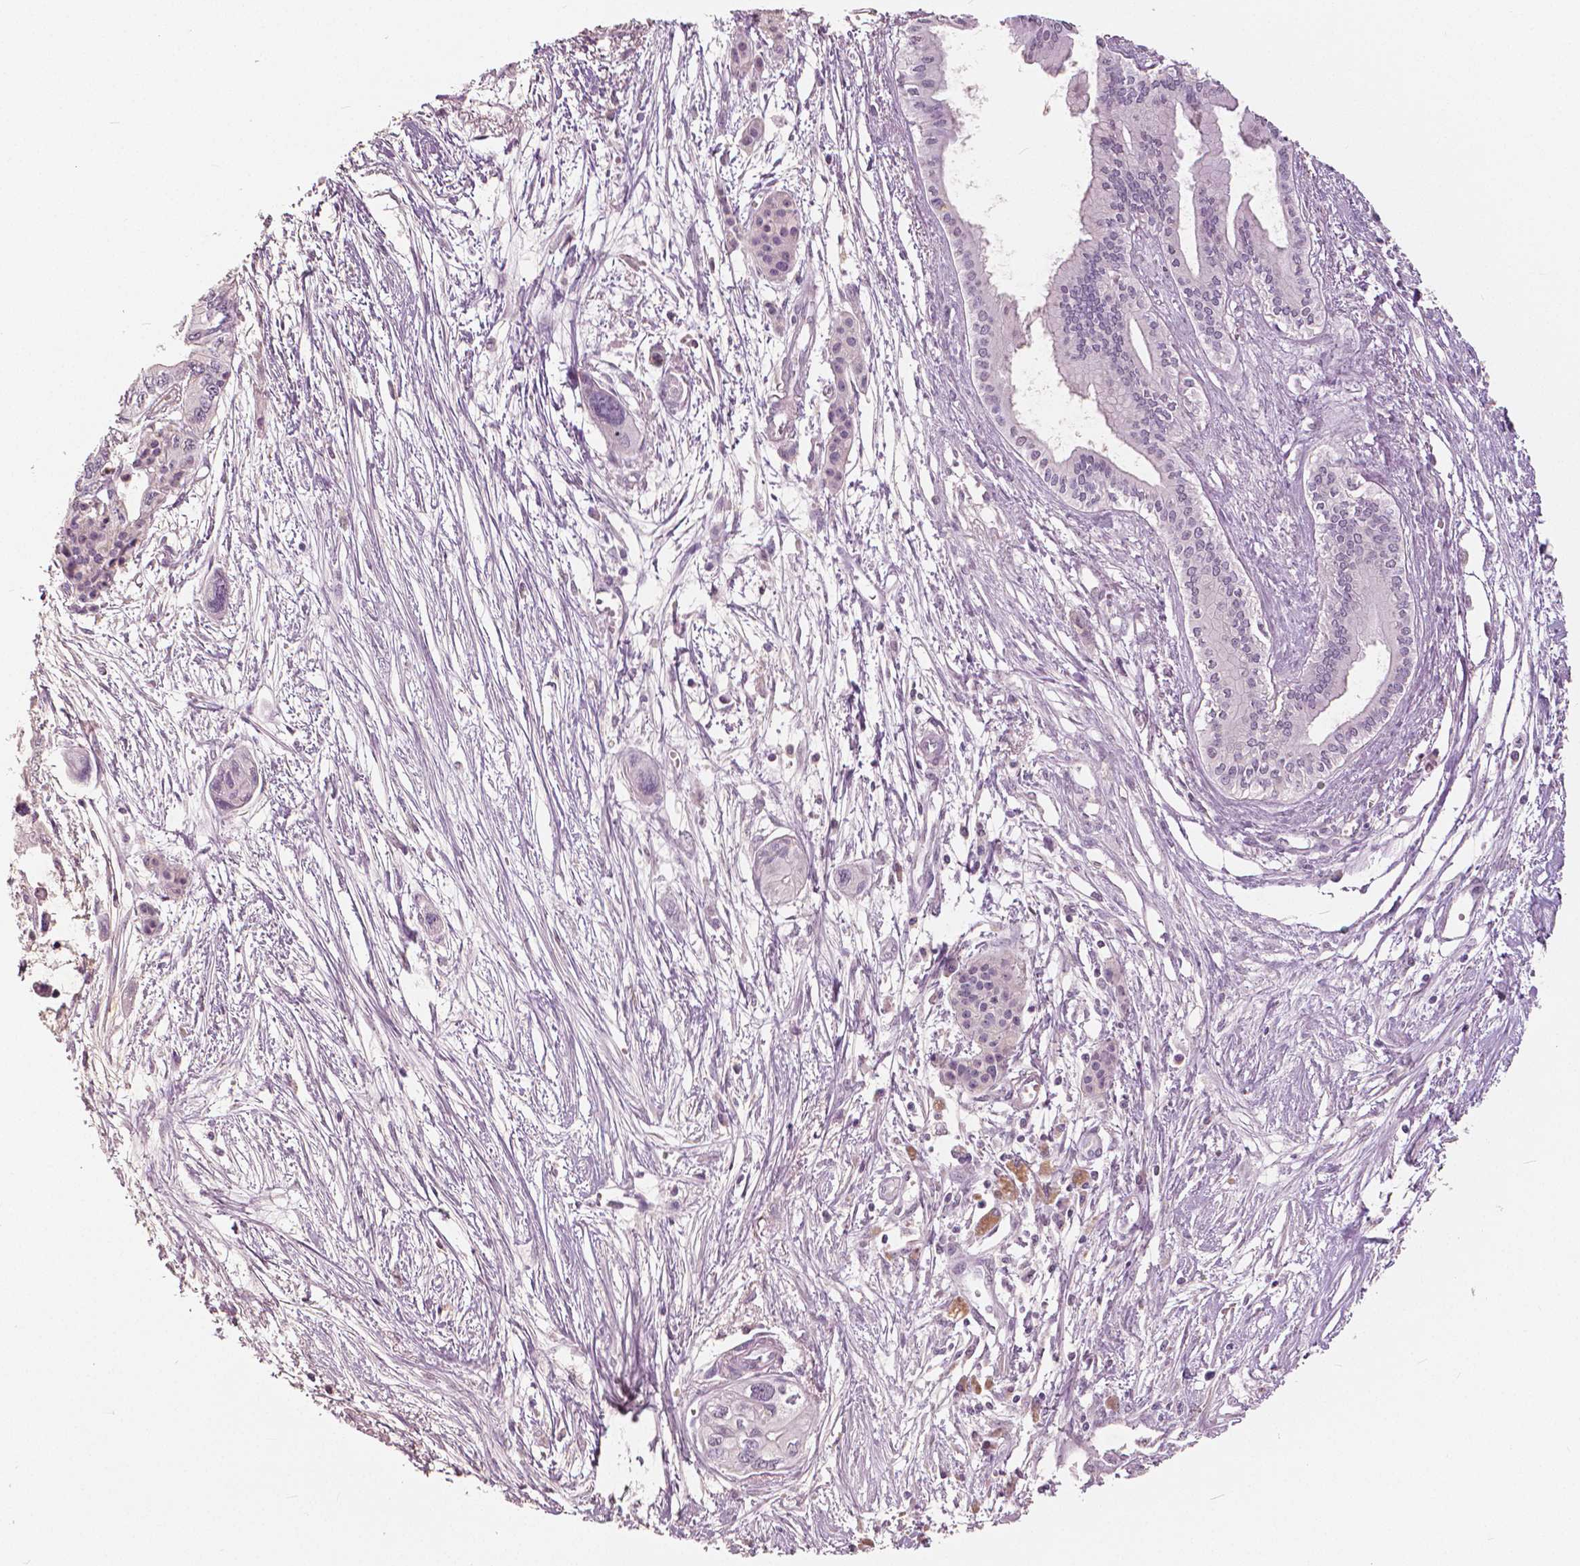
{"staining": {"intensity": "negative", "quantity": "none", "location": "none"}, "tissue": "pancreatic cancer", "cell_type": "Tumor cells", "image_type": "cancer", "snomed": [{"axis": "morphology", "description": "Adenocarcinoma, NOS"}, {"axis": "topography", "description": "Pancreas"}], "caption": "This is a image of immunohistochemistry (IHC) staining of pancreatic adenocarcinoma, which shows no staining in tumor cells.", "gene": "NANOG", "patient": {"sex": "female", "age": 76}}